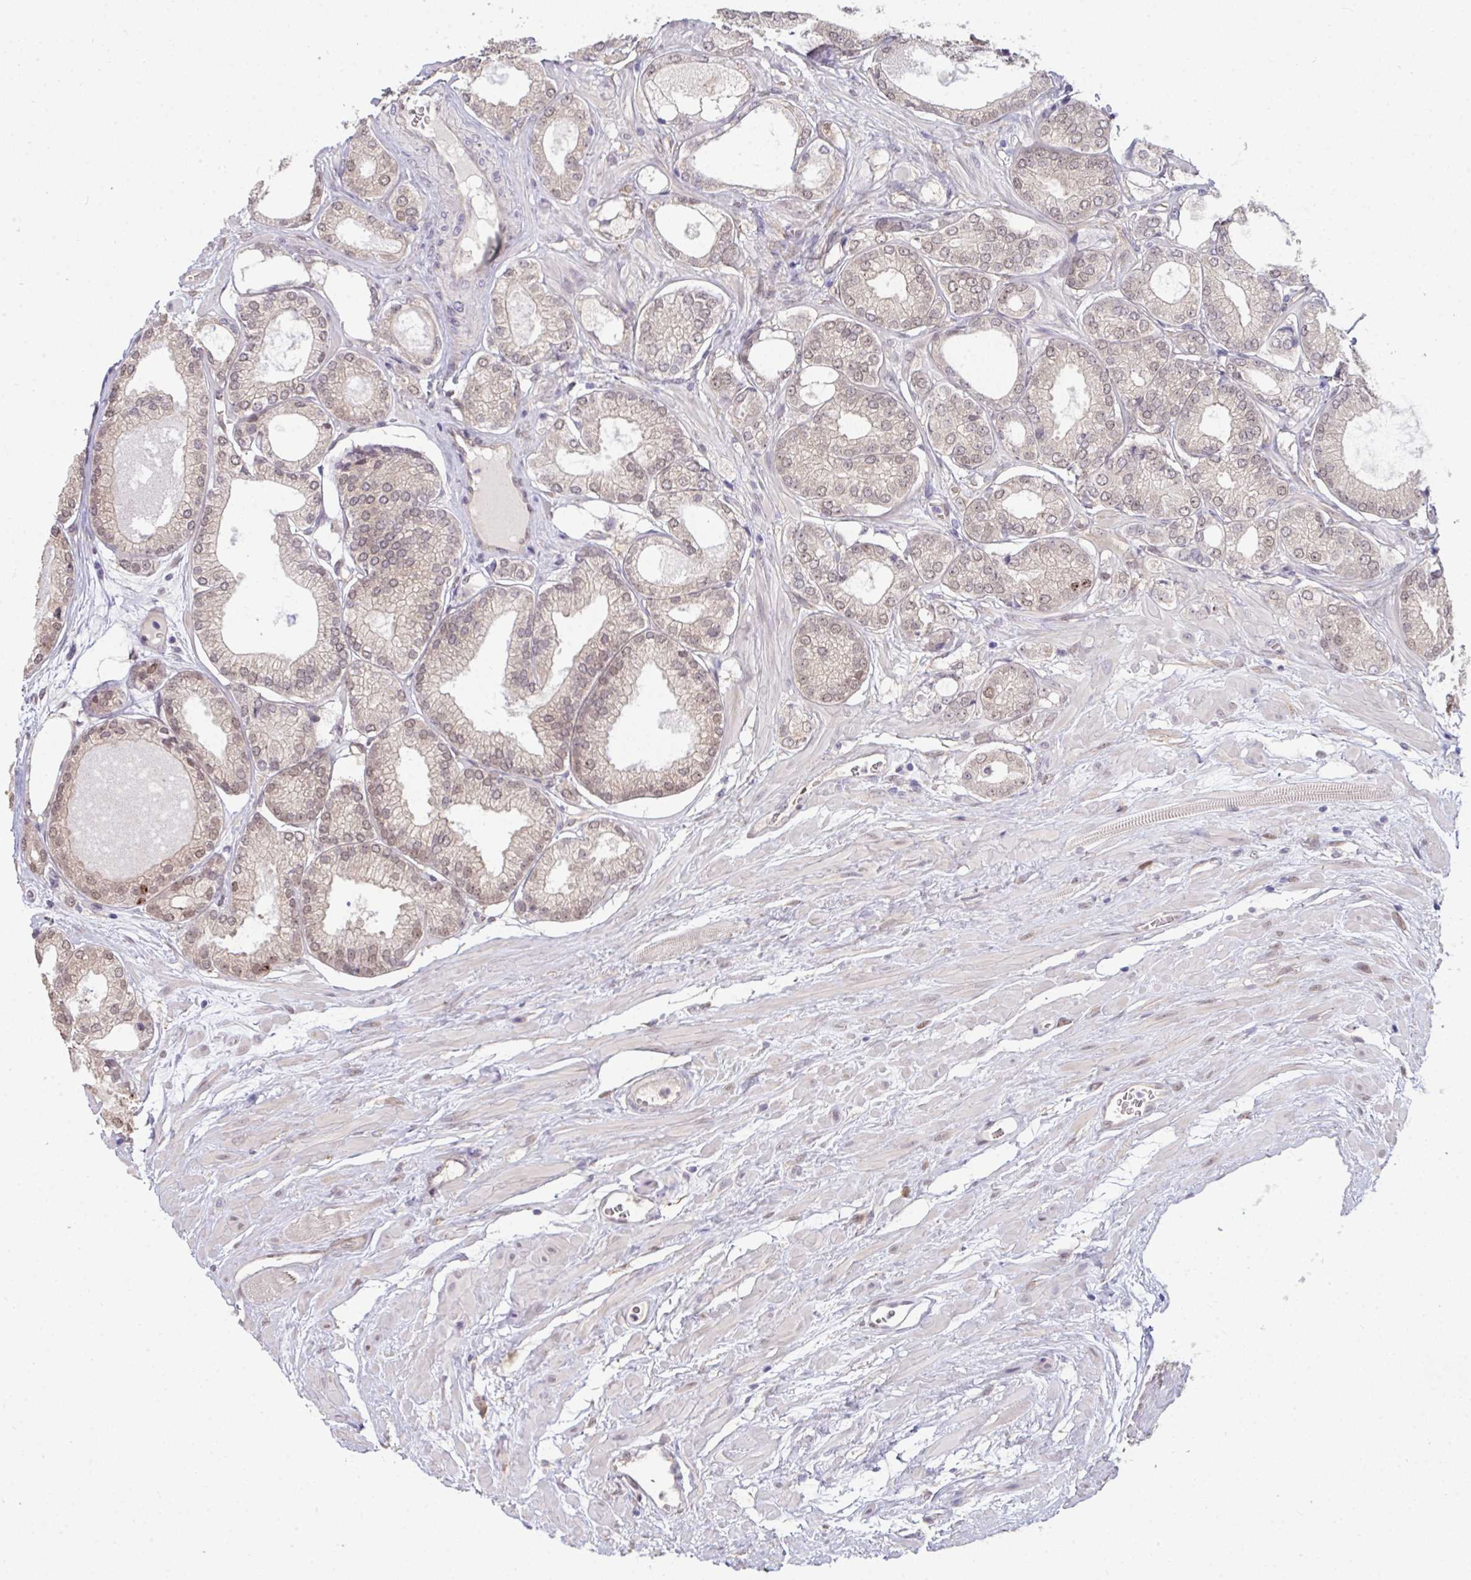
{"staining": {"intensity": "weak", "quantity": "<25%", "location": "nuclear"}, "tissue": "prostate cancer", "cell_type": "Tumor cells", "image_type": "cancer", "snomed": [{"axis": "morphology", "description": "Adenocarcinoma, High grade"}, {"axis": "topography", "description": "Prostate"}], "caption": "Tumor cells show no significant positivity in prostate high-grade adenocarcinoma. The staining is performed using DAB brown chromogen with nuclei counter-stained in using hematoxylin.", "gene": "SETD7", "patient": {"sex": "male", "age": 68}}